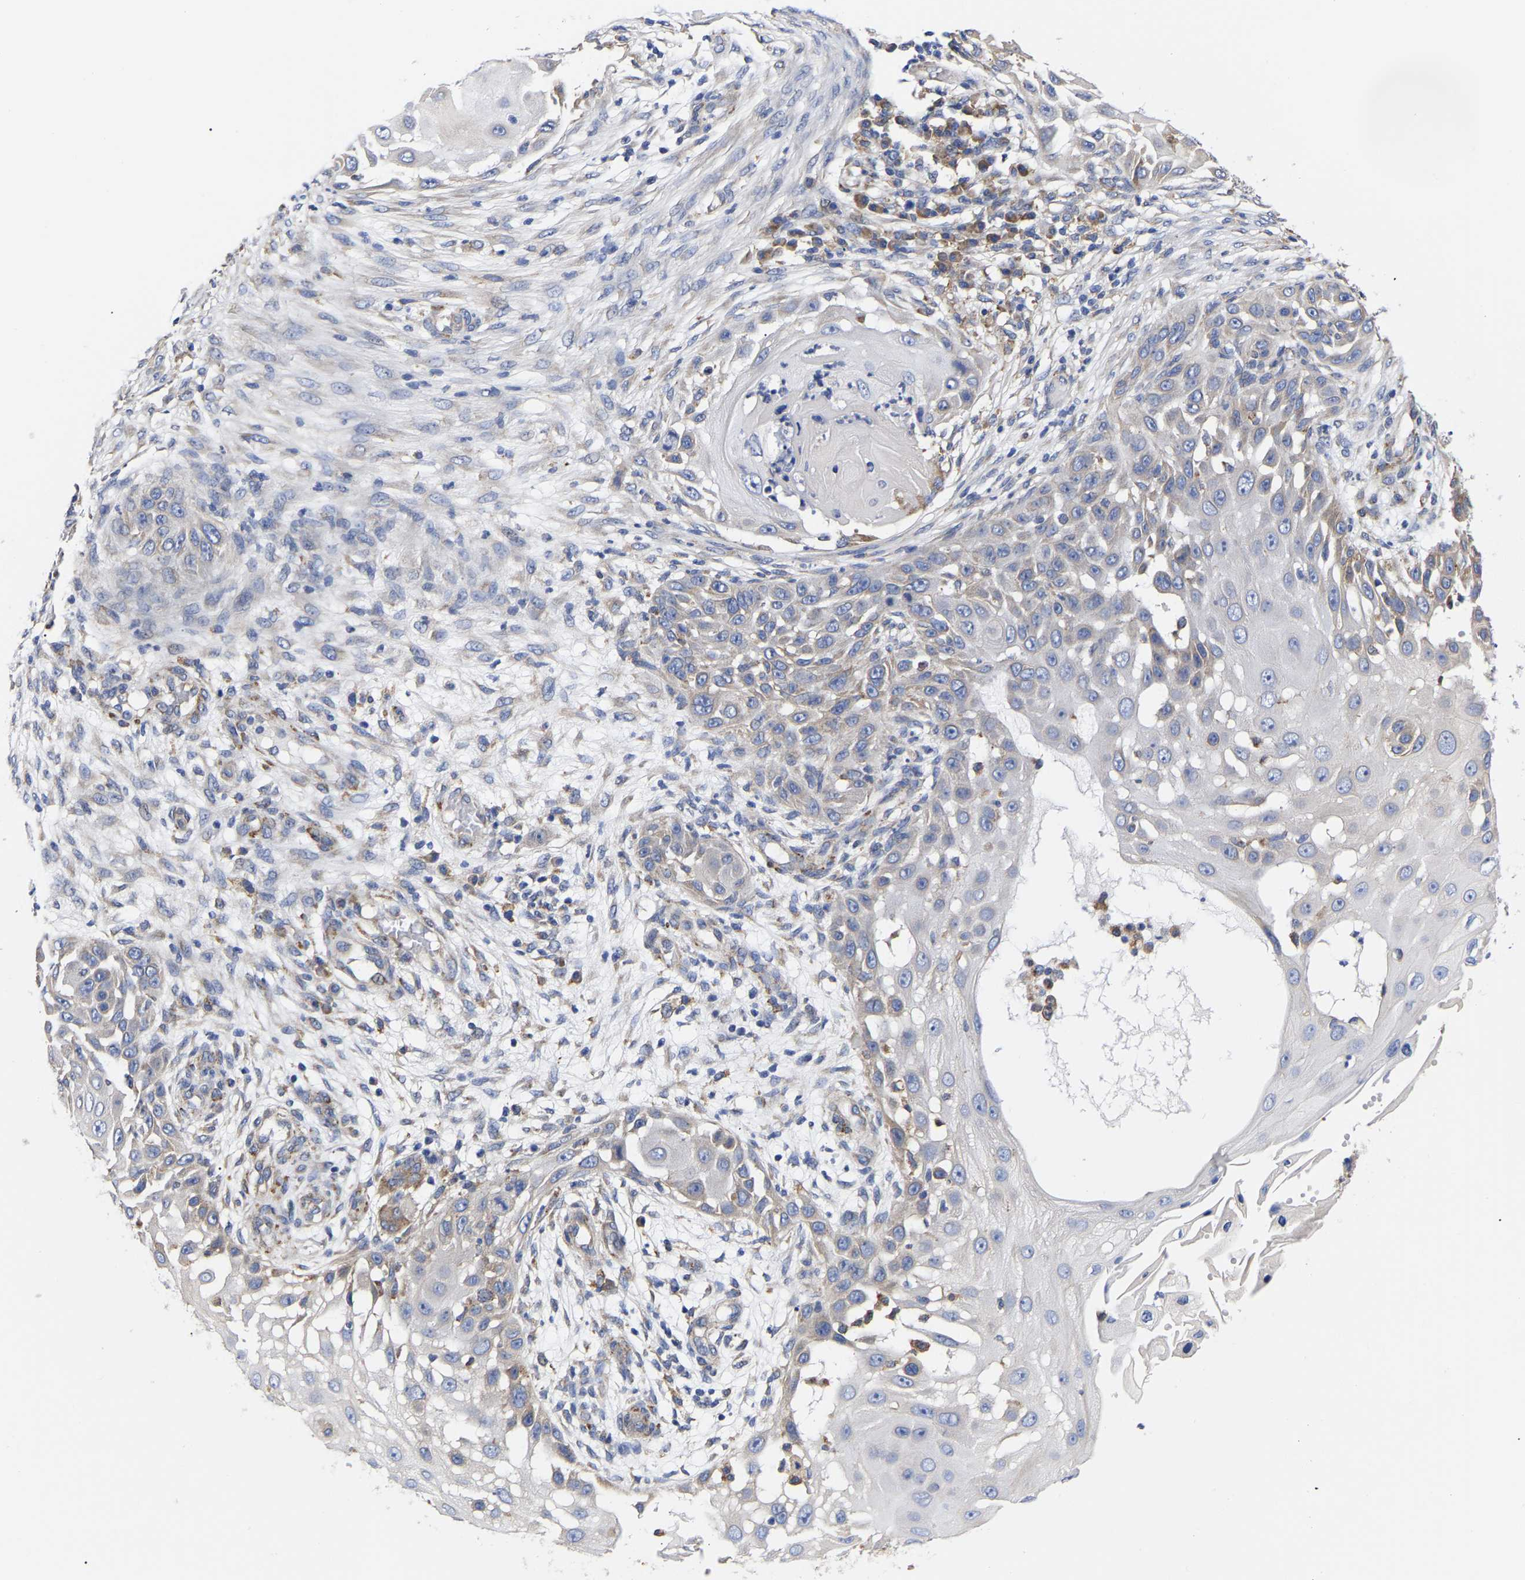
{"staining": {"intensity": "weak", "quantity": "<25%", "location": "cytoplasmic/membranous"}, "tissue": "skin cancer", "cell_type": "Tumor cells", "image_type": "cancer", "snomed": [{"axis": "morphology", "description": "Squamous cell carcinoma, NOS"}, {"axis": "topography", "description": "Skin"}], "caption": "The histopathology image demonstrates no staining of tumor cells in skin cancer.", "gene": "CFAP298", "patient": {"sex": "female", "age": 44}}